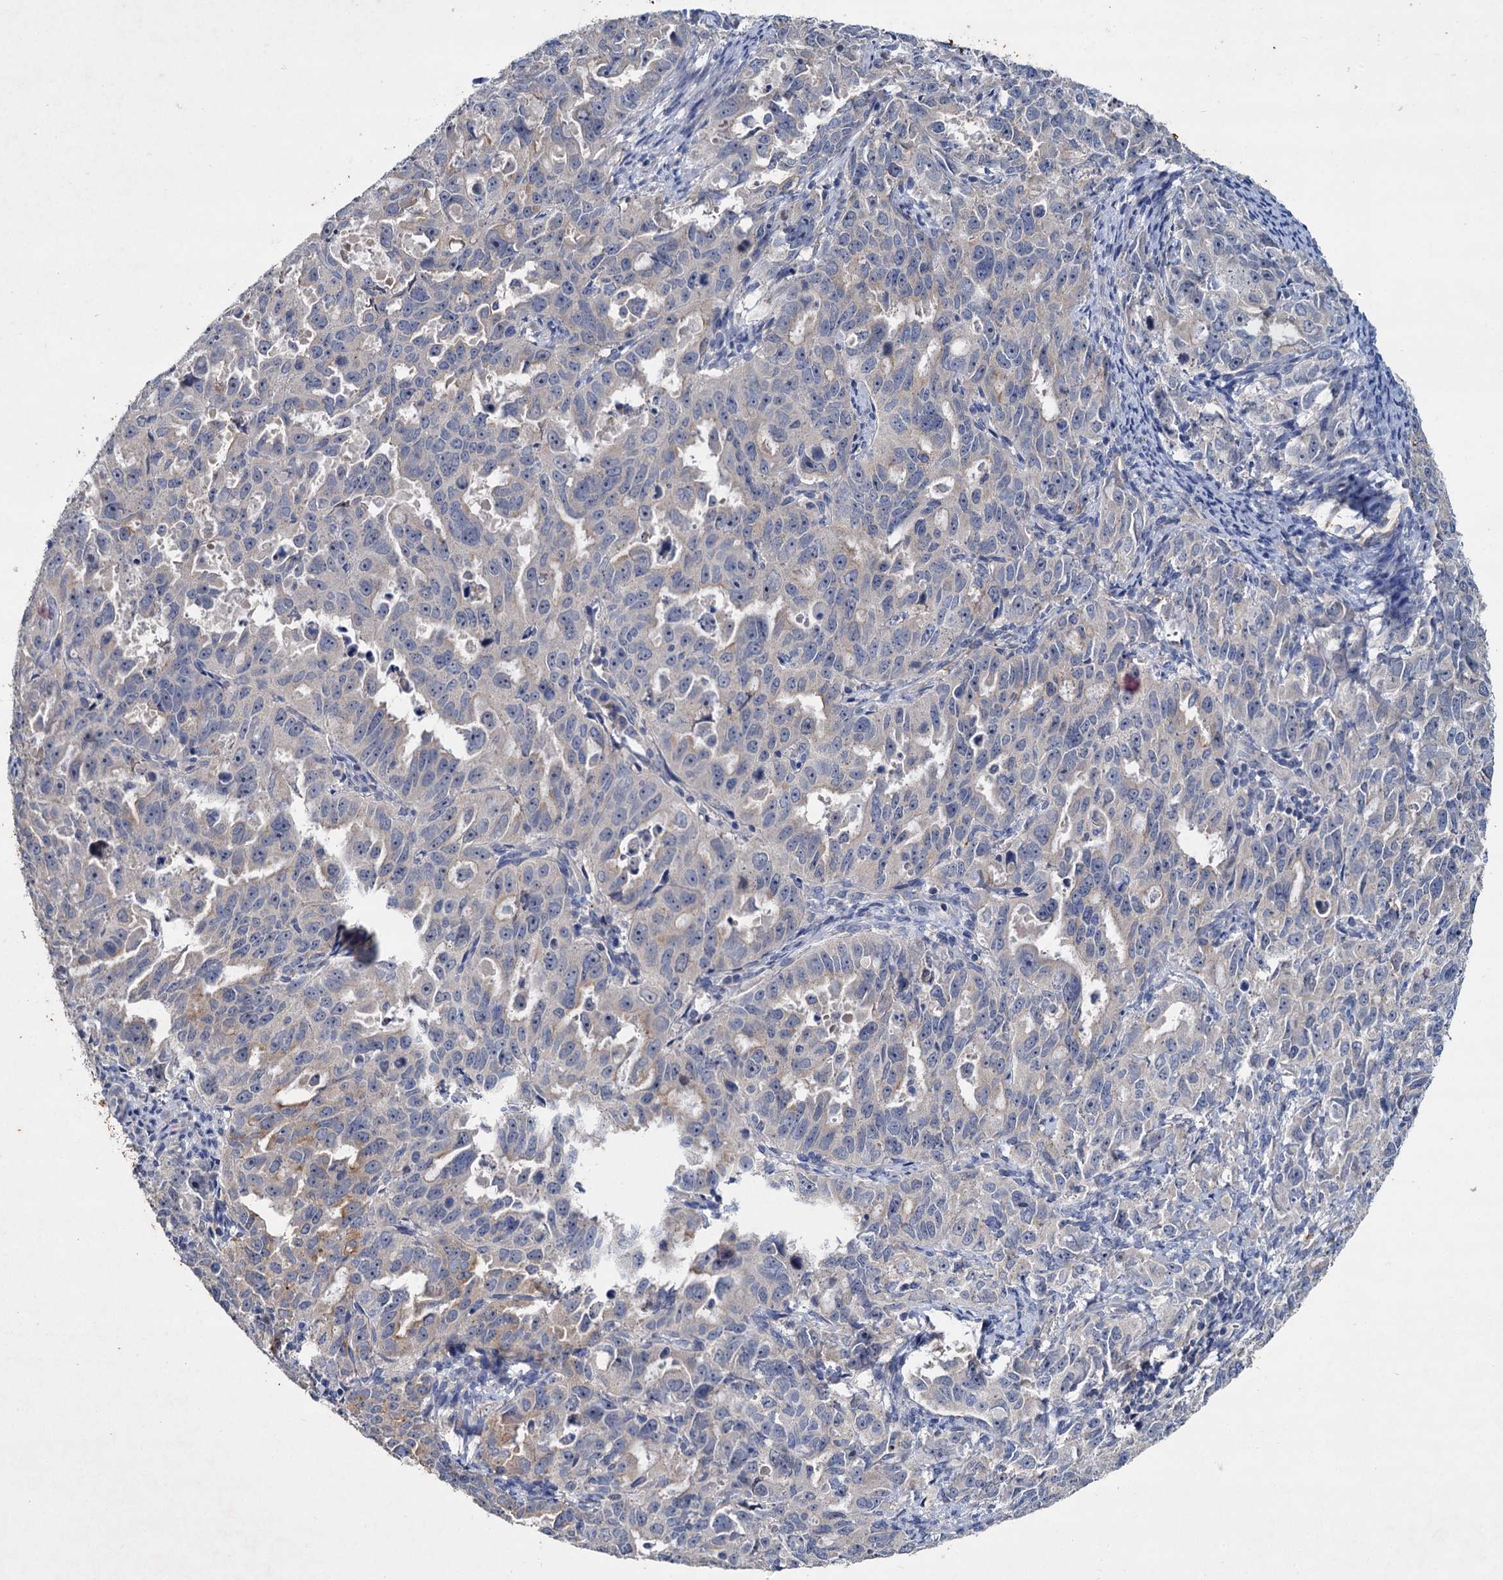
{"staining": {"intensity": "weak", "quantity": "<25%", "location": "cytoplasmic/membranous"}, "tissue": "endometrial cancer", "cell_type": "Tumor cells", "image_type": "cancer", "snomed": [{"axis": "morphology", "description": "Adenocarcinoma, NOS"}, {"axis": "topography", "description": "Endometrium"}], "caption": "This is an IHC micrograph of endometrial cancer (adenocarcinoma). There is no staining in tumor cells.", "gene": "ATP9A", "patient": {"sex": "female", "age": 65}}